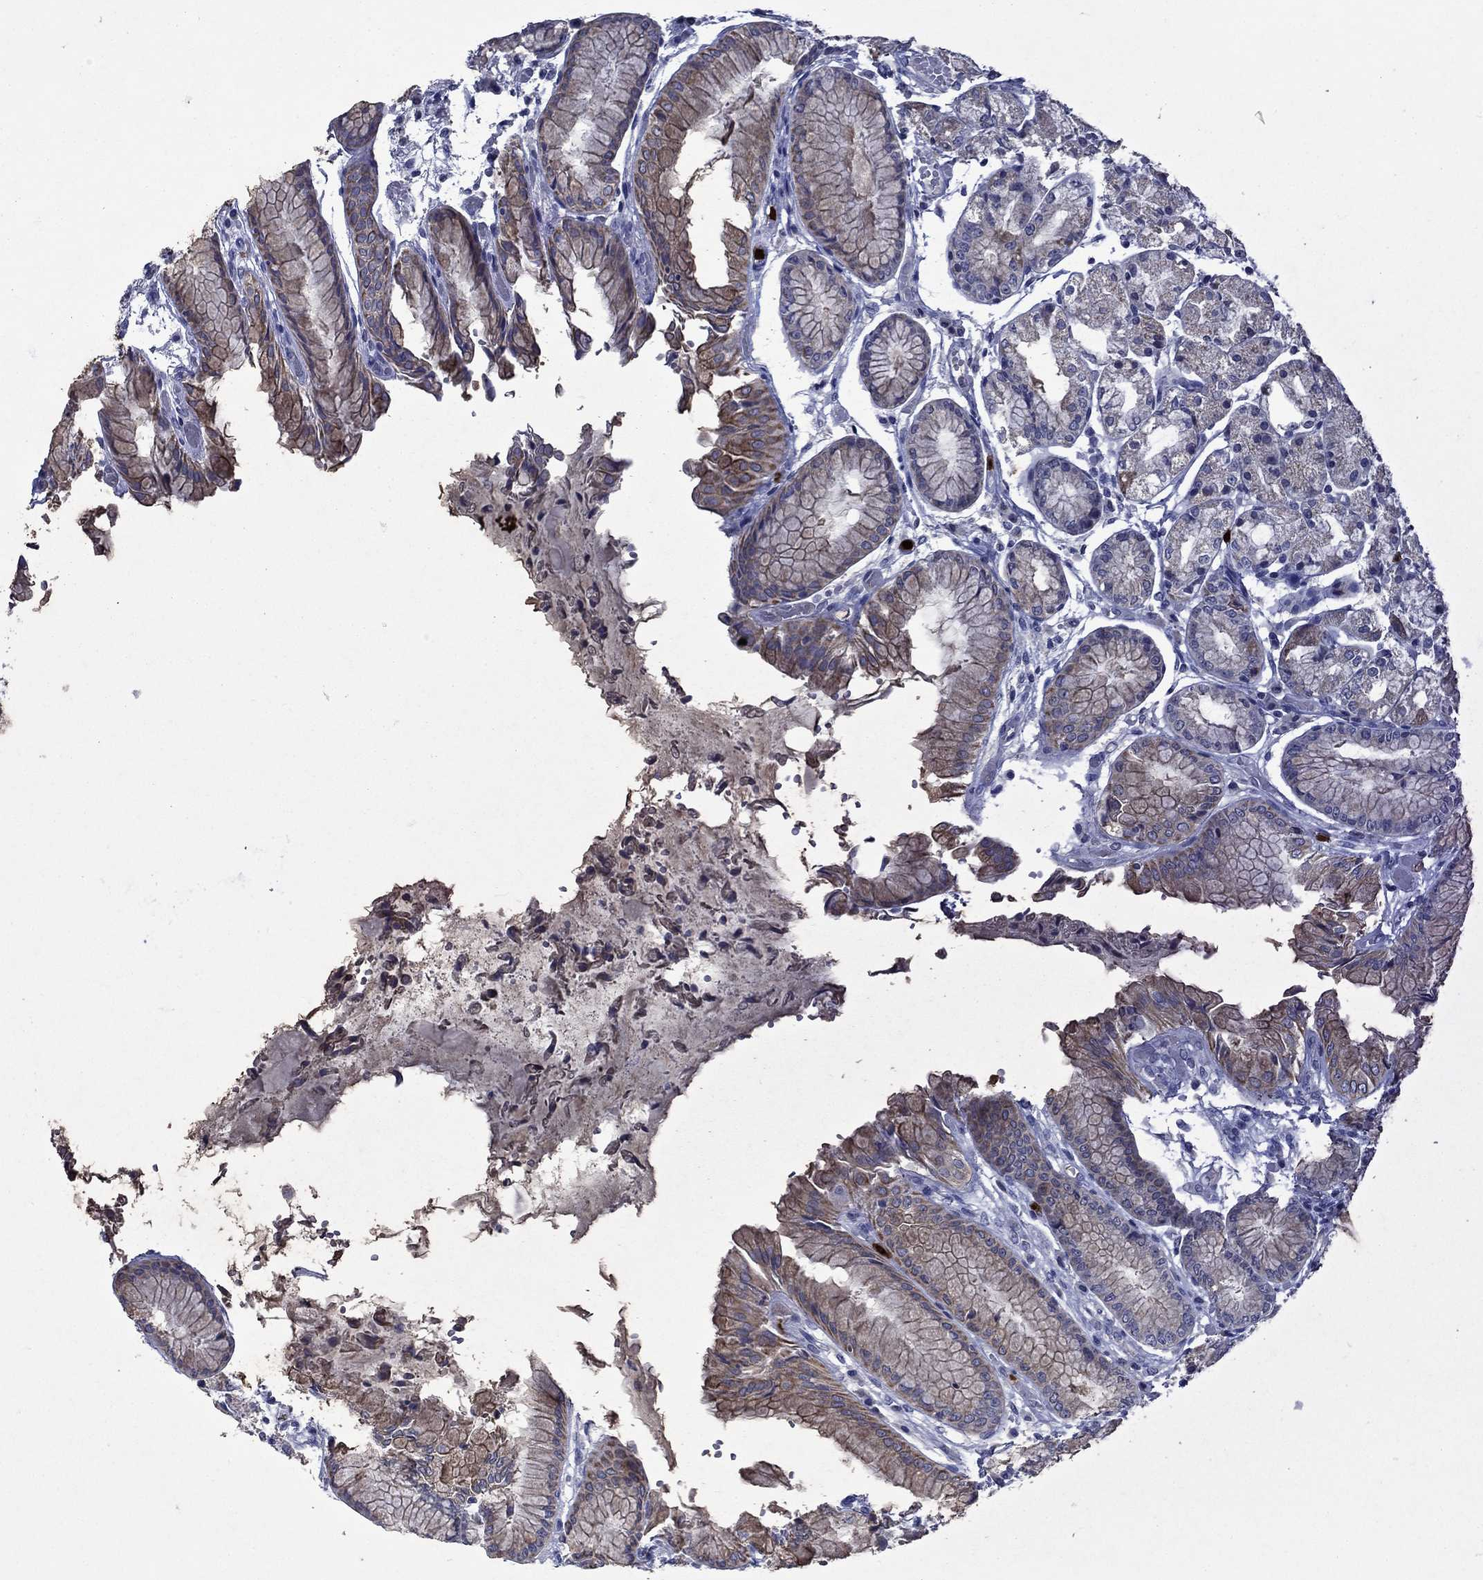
{"staining": {"intensity": "strong", "quantity": "<25%", "location": "cytoplasmic/membranous"}, "tissue": "stomach", "cell_type": "Glandular cells", "image_type": "normal", "snomed": [{"axis": "morphology", "description": "Normal tissue, NOS"}, {"axis": "topography", "description": "Stomach, upper"}], "caption": "Glandular cells display strong cytoplasmic/membranous expression in approximately <25% of cells in normal stomach.", "gene": "IRF5", "patient": {"sex": "male", "age": 72}}